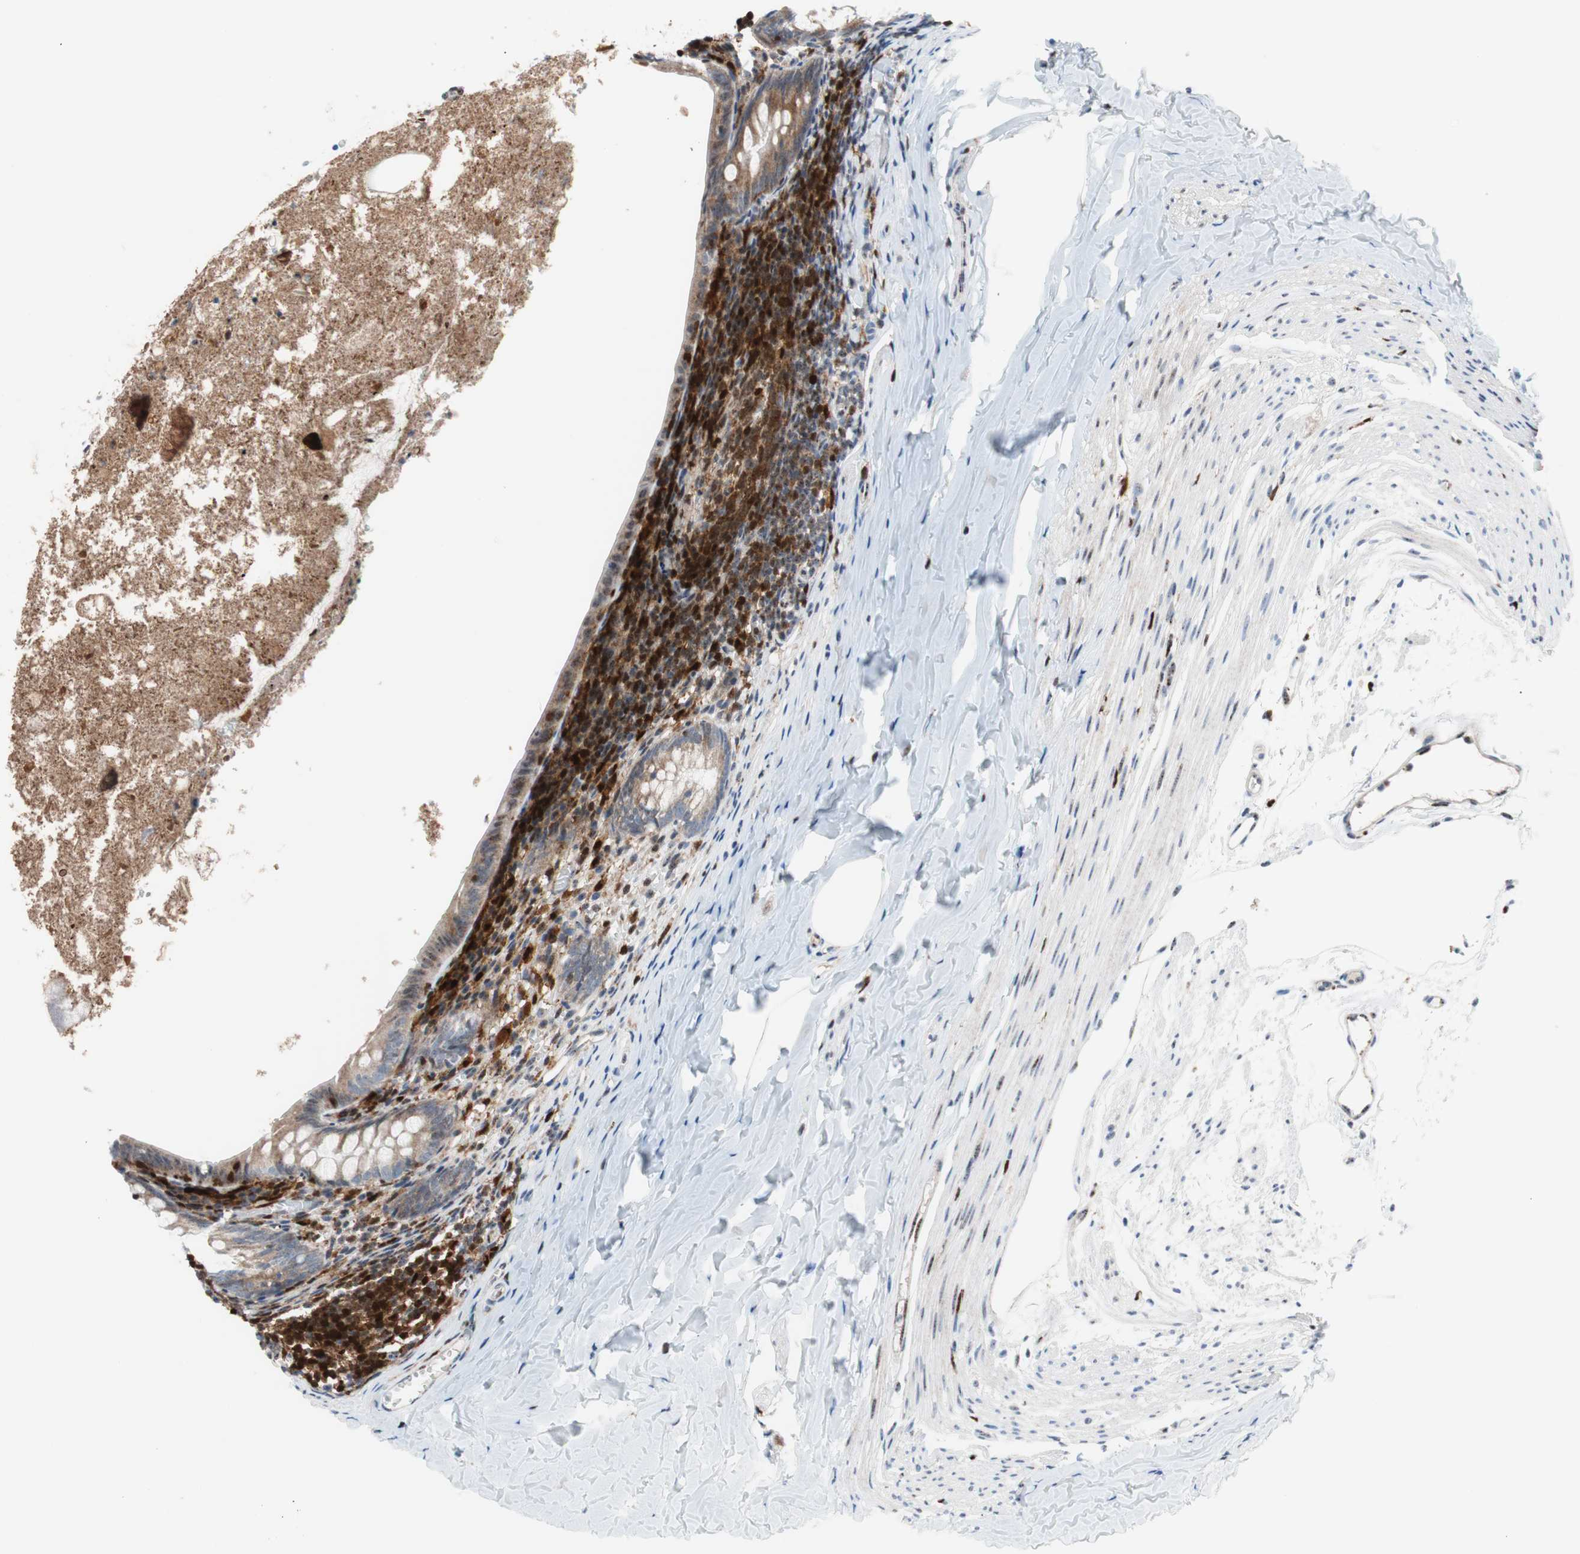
{"staining": {"intensity": "moderate", "quantity": ">75%", "location": "cytoplasmic/membranous,nuclear"}, "tissue": "appendix", "cell_type": "Glandular cells", "image_type": "normal", "snomed": [{"axis": "morphology", "description": "Normal tissue, NOS"}, {"axis": "topography", "description": "Appendix"}], "caption": "Brown immunohistochemical staining in unremarkable appendix demonstrates moderate cytoplasmic/membranous,nuclear staining in approximately >75% of glandular cells. (brown staining indicates protein expression, while blue staining denotes nuclei).", "gene": "RGS10", "patient": {"sex": "female", "age": 10}}